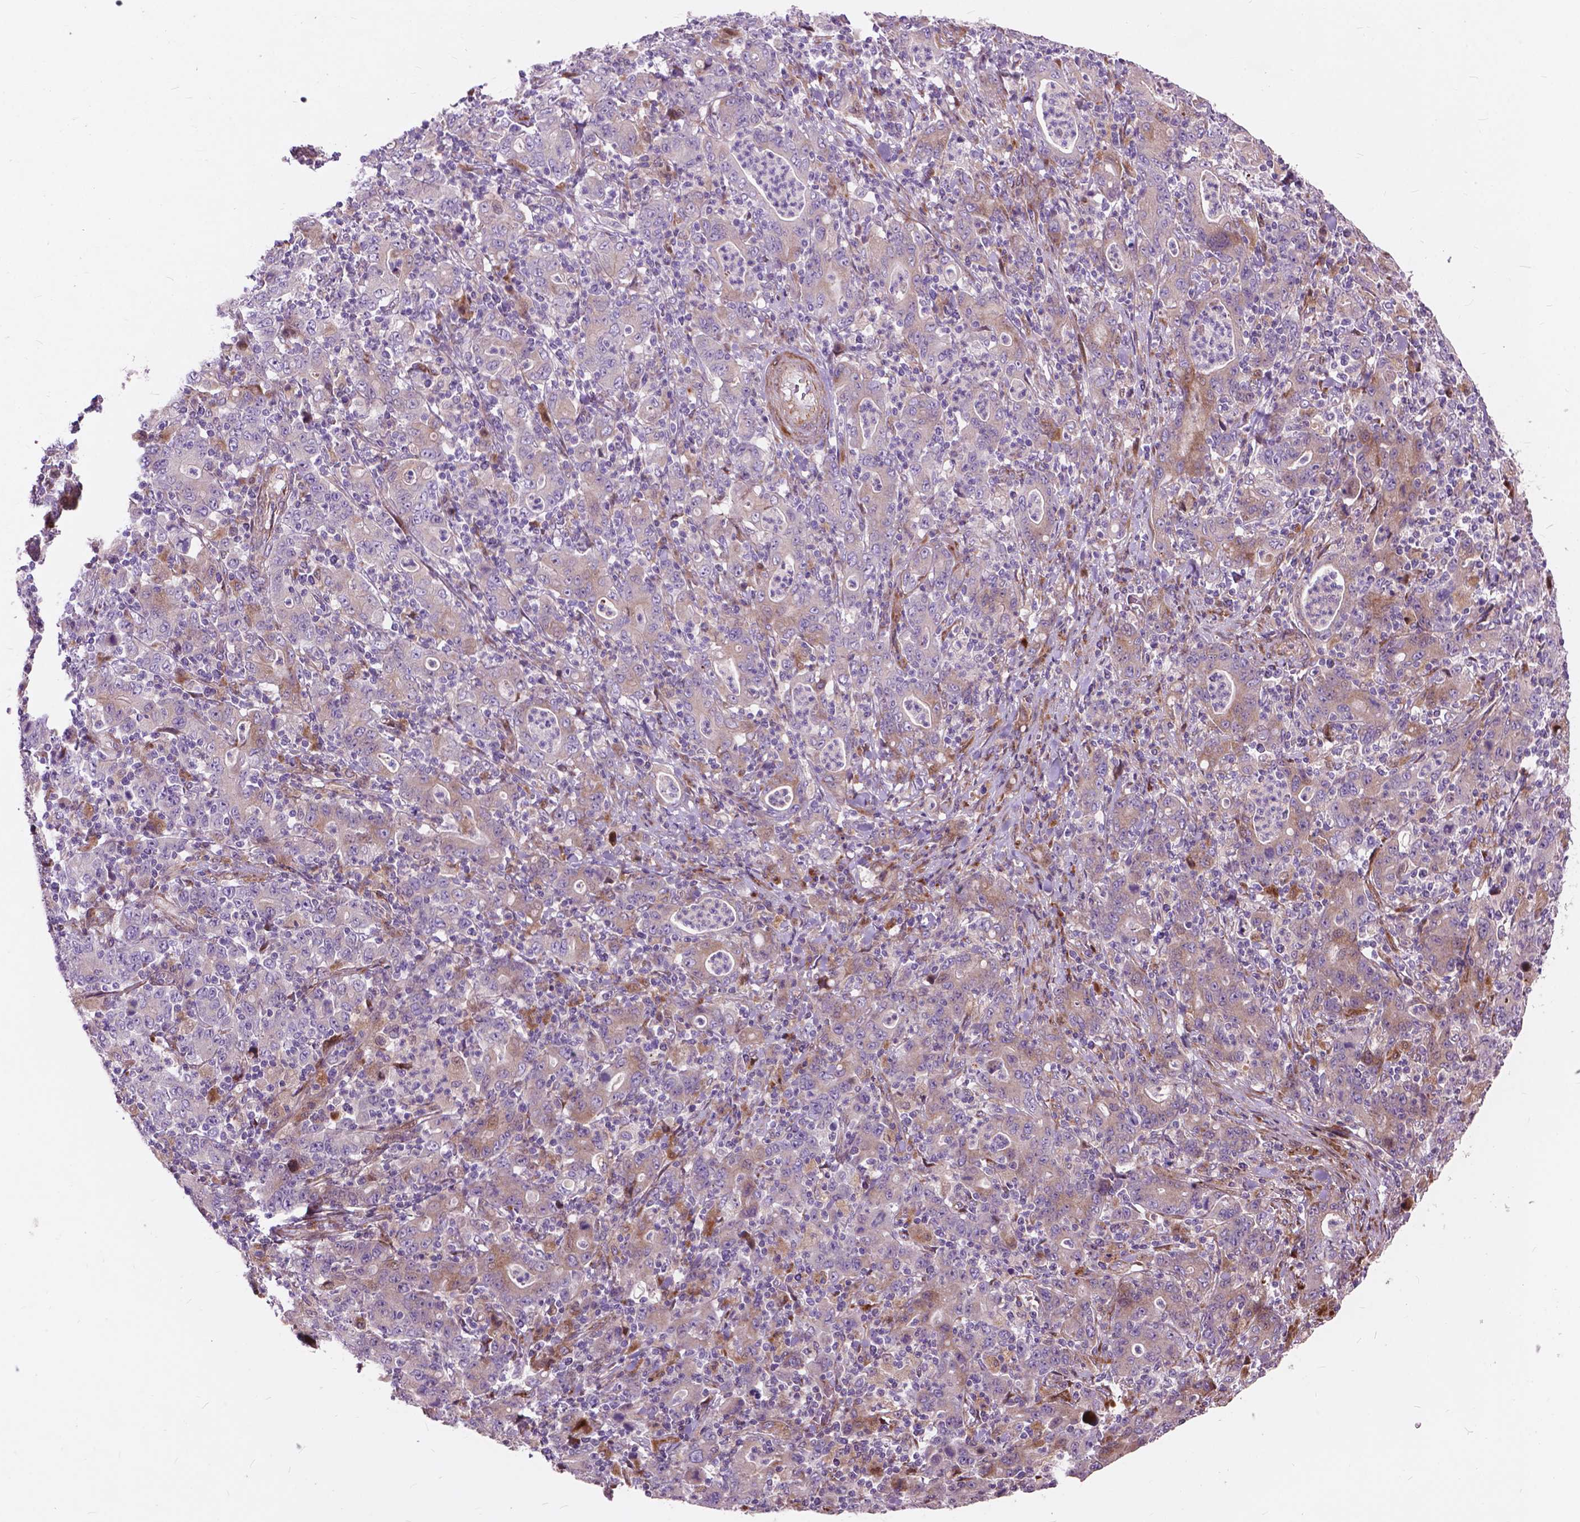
{"staining": {"intensity": "negative", "quantity": "none", "location": "none"}, "tissue": "stomach cancer", "cell_type": "Tumor cells", "image_type": "cancer", "snomed": [{"axis": "morphology", "description": "Adenocarcinoma, NOS"}, {"axis": "topography", "description": "Stomach, upper"}], "caption": "High power microscopy micrograph of an IHC photomicrograph of stomach cancer, revealing no significant expression in tumor cells.", "gene": "MORN1", "patient": {"sex": "male", "age": 69}}